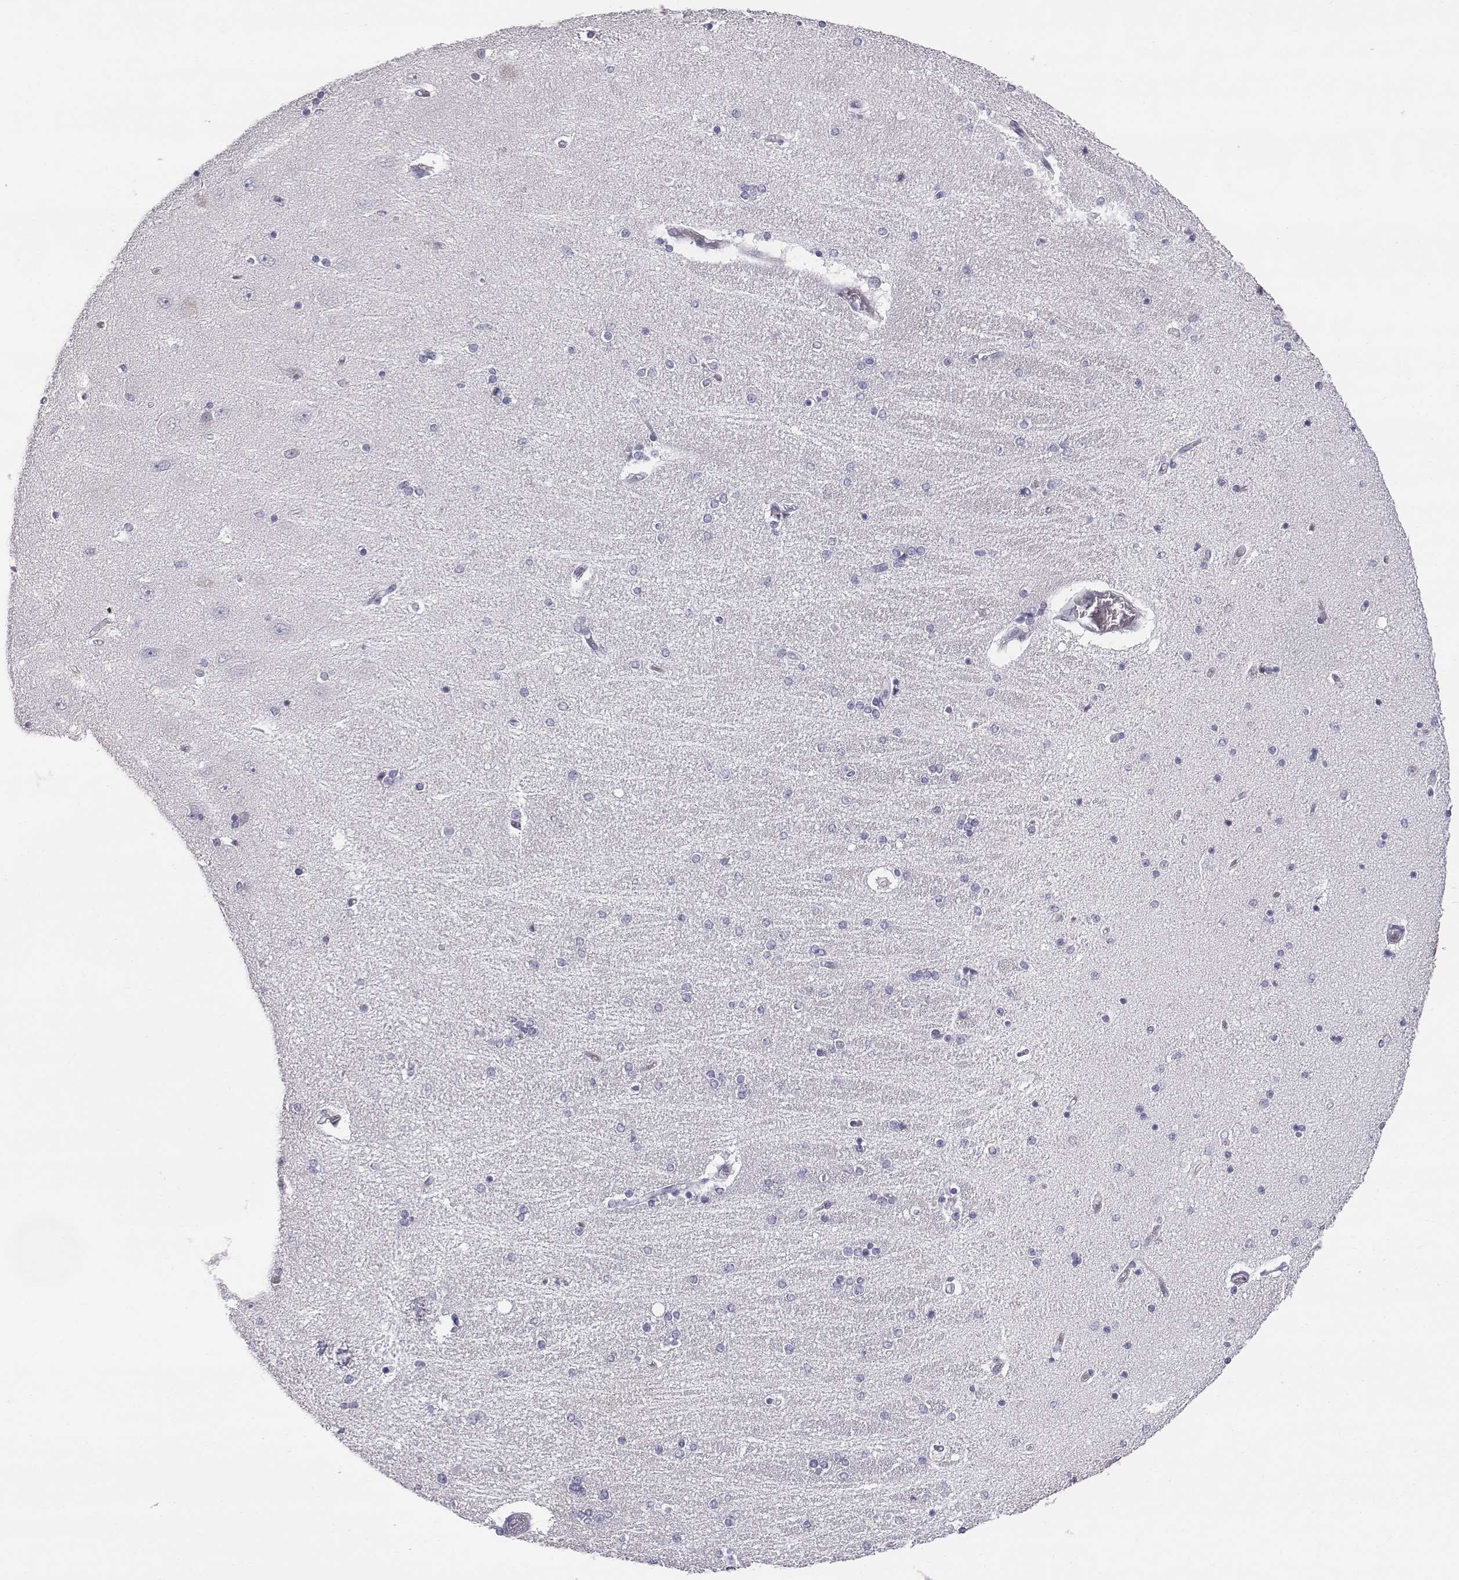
{"staining": {"intensity": "negative", "quantity": "none", "location": "none"}, "tissue": "hippocampus", "cell_type": "Glial cells", "image_type": "normal", "snomed": [{"axis": "morphology", "description": "Normal tissue, NOS"}, {"axis": "topography", "description": "Hippocampus"}], "caption": "The histopathology image shows no significant positivity in glial cells of hippocampus.", "gene": "C6orf58", "patient": {"sex": "female", "age": 54}}